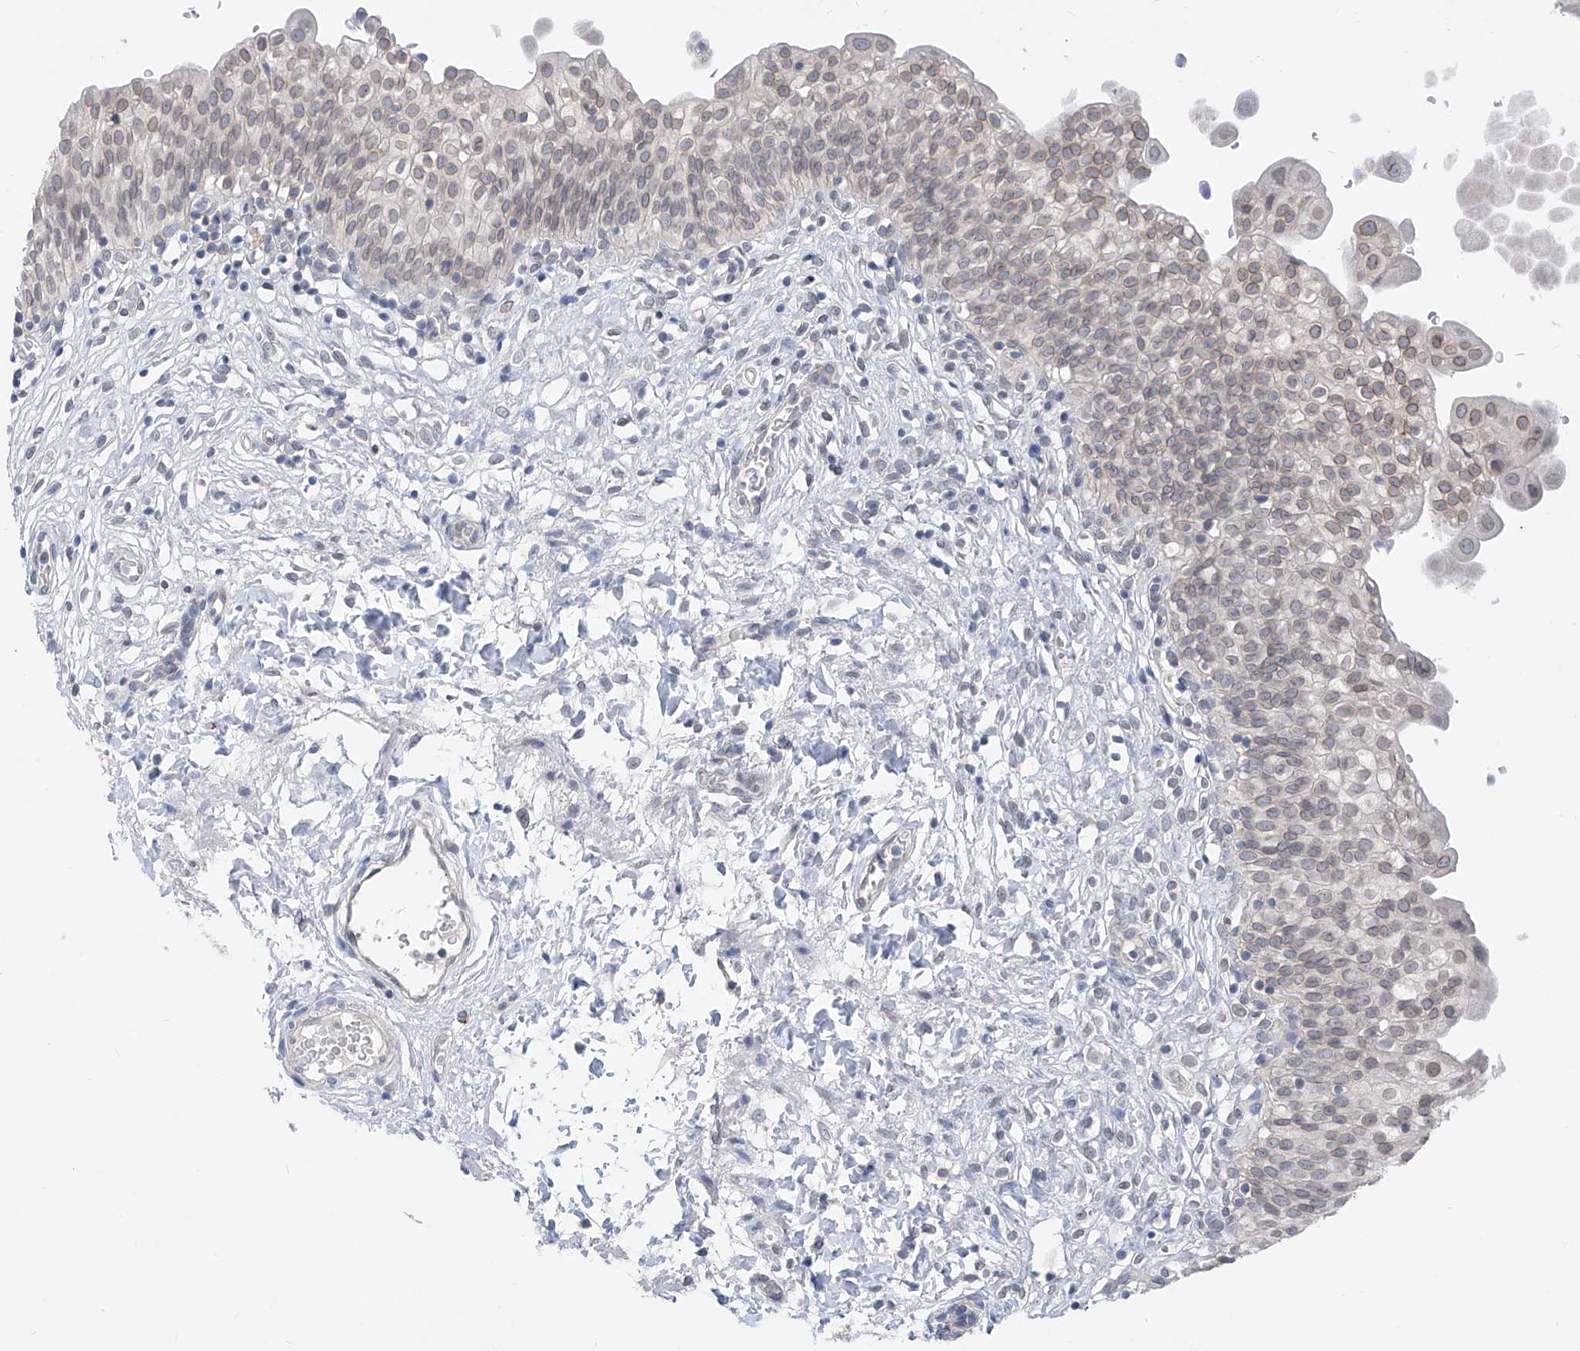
{"staining": {"intensity": "weak", "quantity": "25%-75%", "location": "cytoplasmic/membranous"}, "tissue": "urinary bladder", "cell_type": "Urothelial cells", "image_type": "normal", "snomed": [{"axis": "morphology", "description": "Normal tissue, NOS"}, {"axis": "topography", "description": "Urinary bladder"}], "caption": "An image of human urinary bladder stained for a protein demonstrates weak cytoplasmic/membranous brown staining in urothelial cells. The staining was performed using DAB (3,3'-diaminobenzidine), with brown indicating positive protein expression. Nuclei are stained blue with hematoxylin.", "gene": "KRTAP25", "patient": {"sex": "male", "age": 55}}